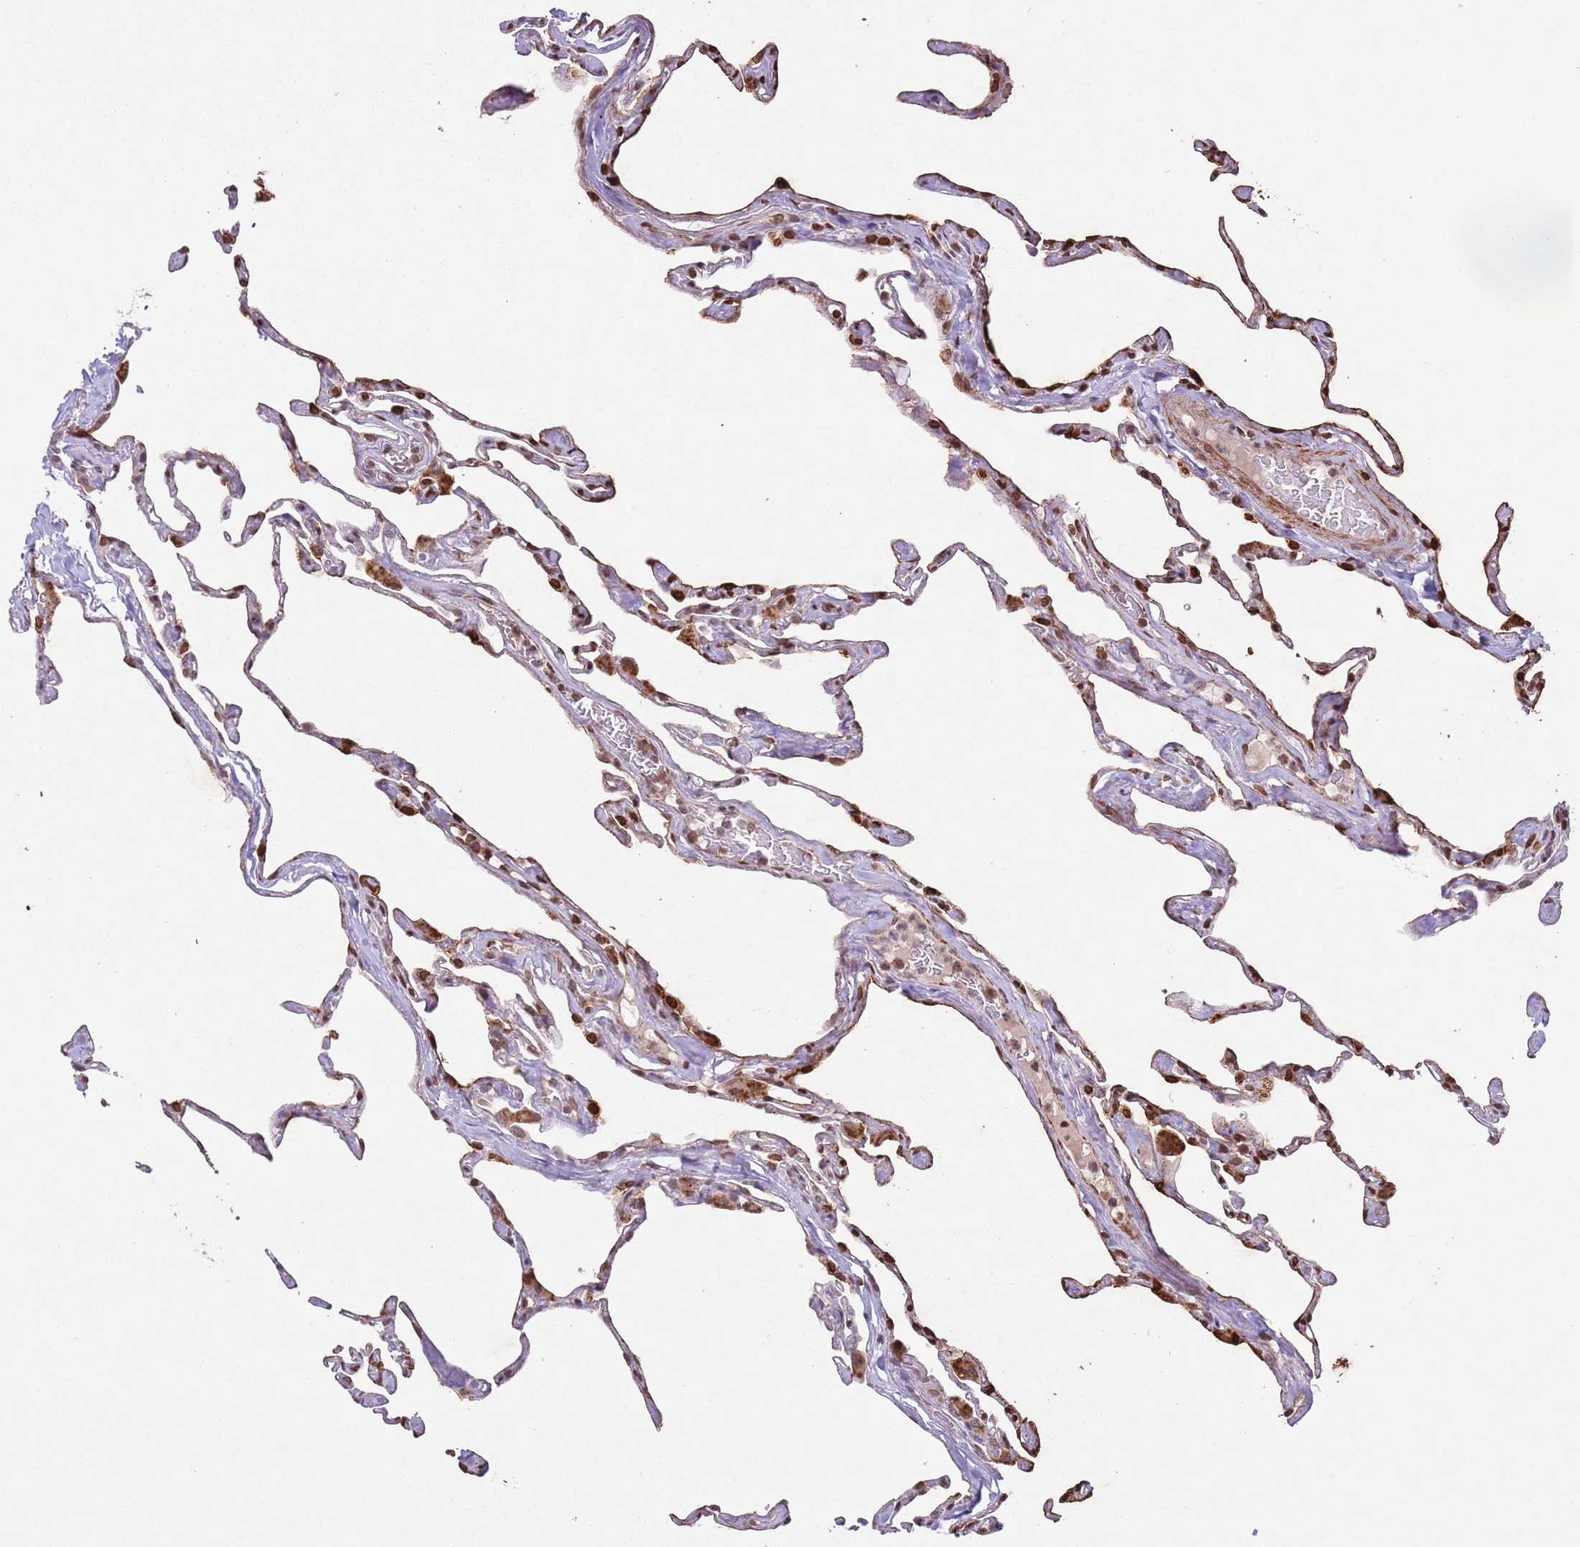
{"staining": {"intensity": "strong", "quantity": "<25%", "location": "cytoplasmic/membranous"}, "tissue": "lung", "cell_type": "Alveolar cells", "image_type": "normal", "snomed": [{"axis": "morphology", "description": "Normal tissue, NOS"}, {"axis": "topography", "description": "Lung"}], "caption": "Immunohistochemical staining of unremarkable lung shows <25% levels of strong cytoplasmic/membranous protein positivity in approximately <25% of alveolar cells.", "gene": "CCNI", "patient": {"sex": "male", "age": 65}}